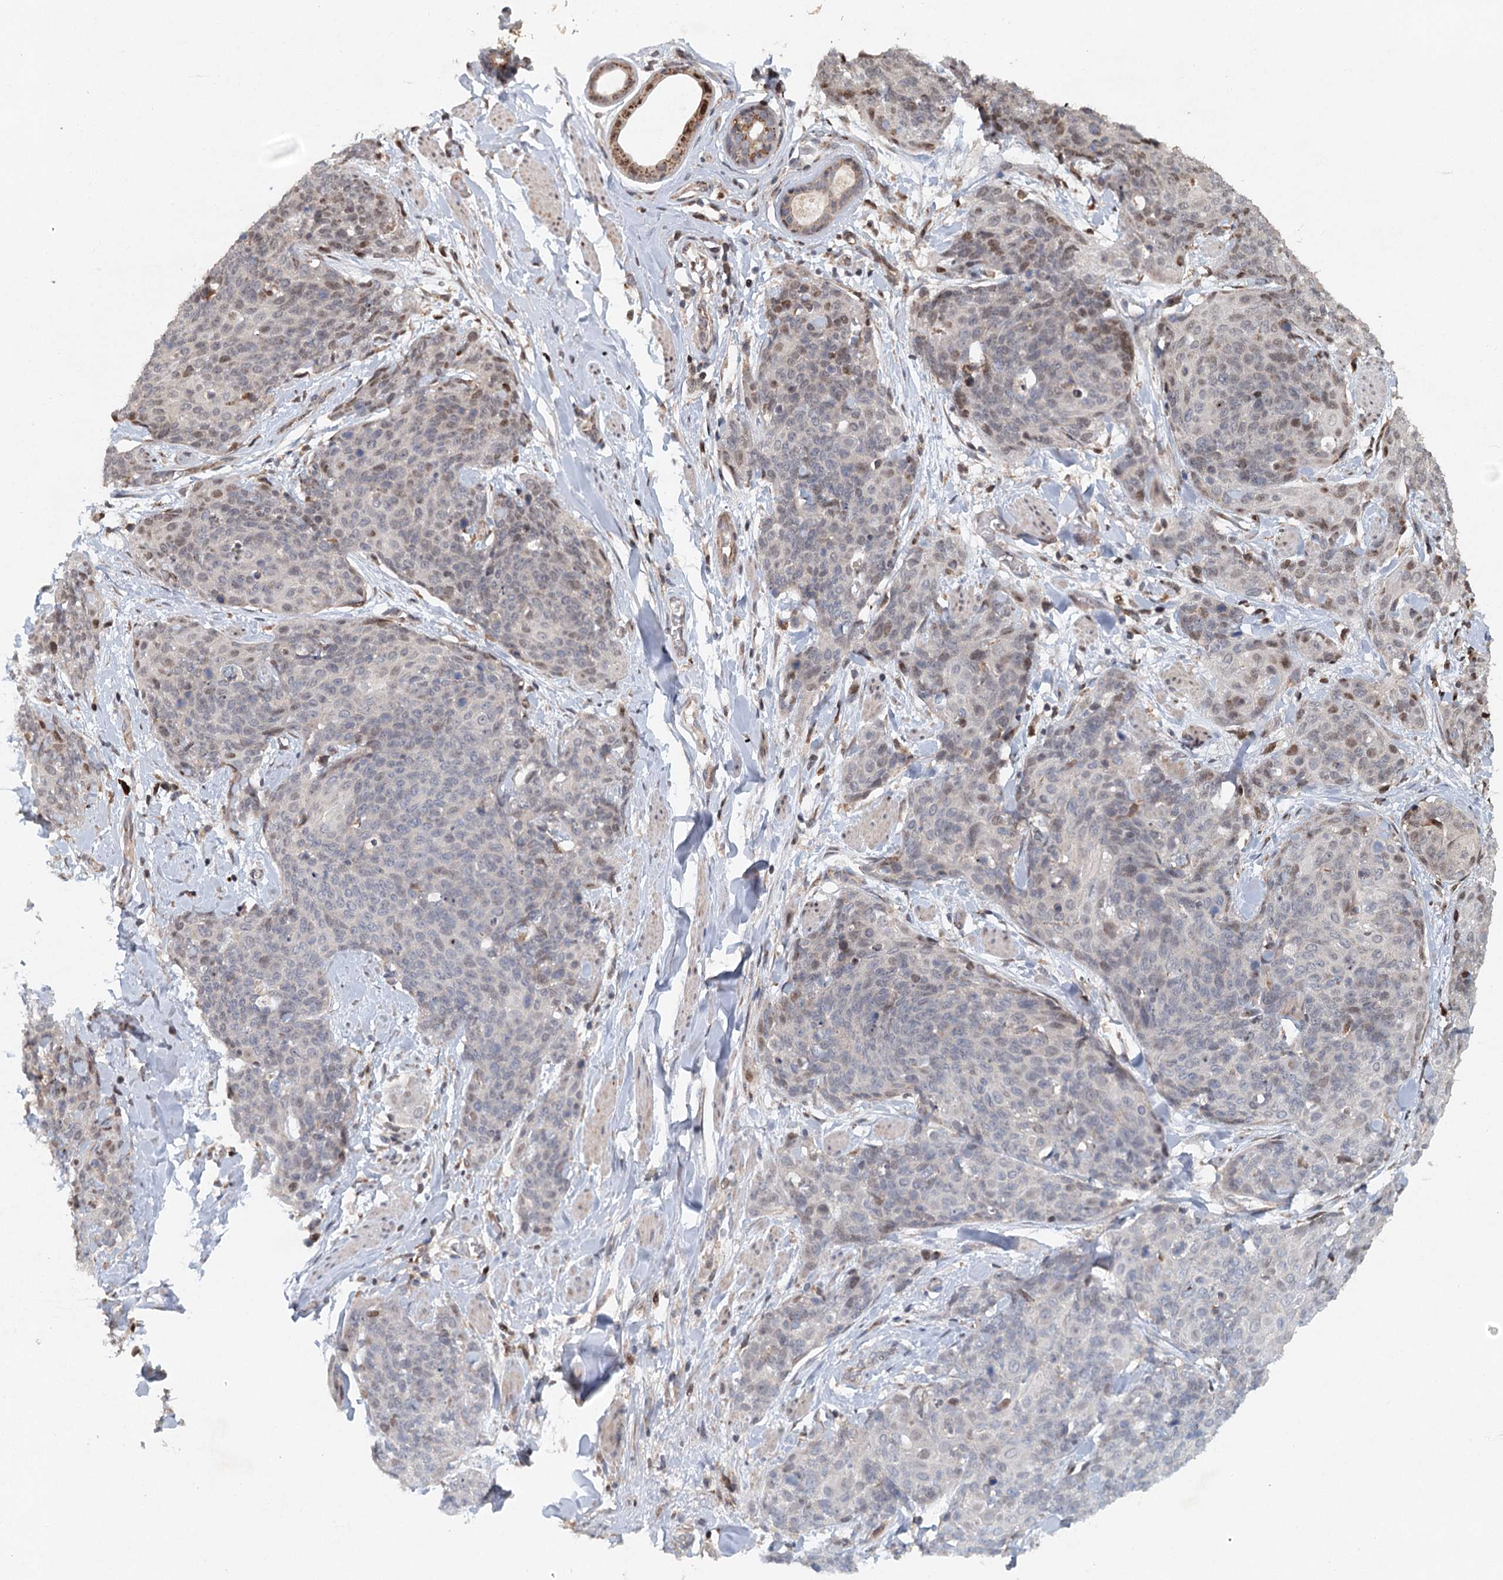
{"staining": {"intensity": "weak", "quantity": "<25%", "location": "nuclear"}, "tissue": "skin cancer", "cell_type": "Tumor cells", "image_type": "cancer", "snomed": [{"axis": "morphology", "description": "Squamous cell carcinoma, NOS"}, {"axis": "topography", "description": "Skin"}, {"axis": "topography", "description": "Vulva"}], "caption": "Immunohistochemistry (IHC) of skin squamous cell carcinoma demonstrates no positivity in tumor cells. The staining is performed using DAB brown chromogen with nuclei counter-stained in using hematoxylin.", "gene": "SRPX2", "patient": {"sex": "female", "age": 85}}